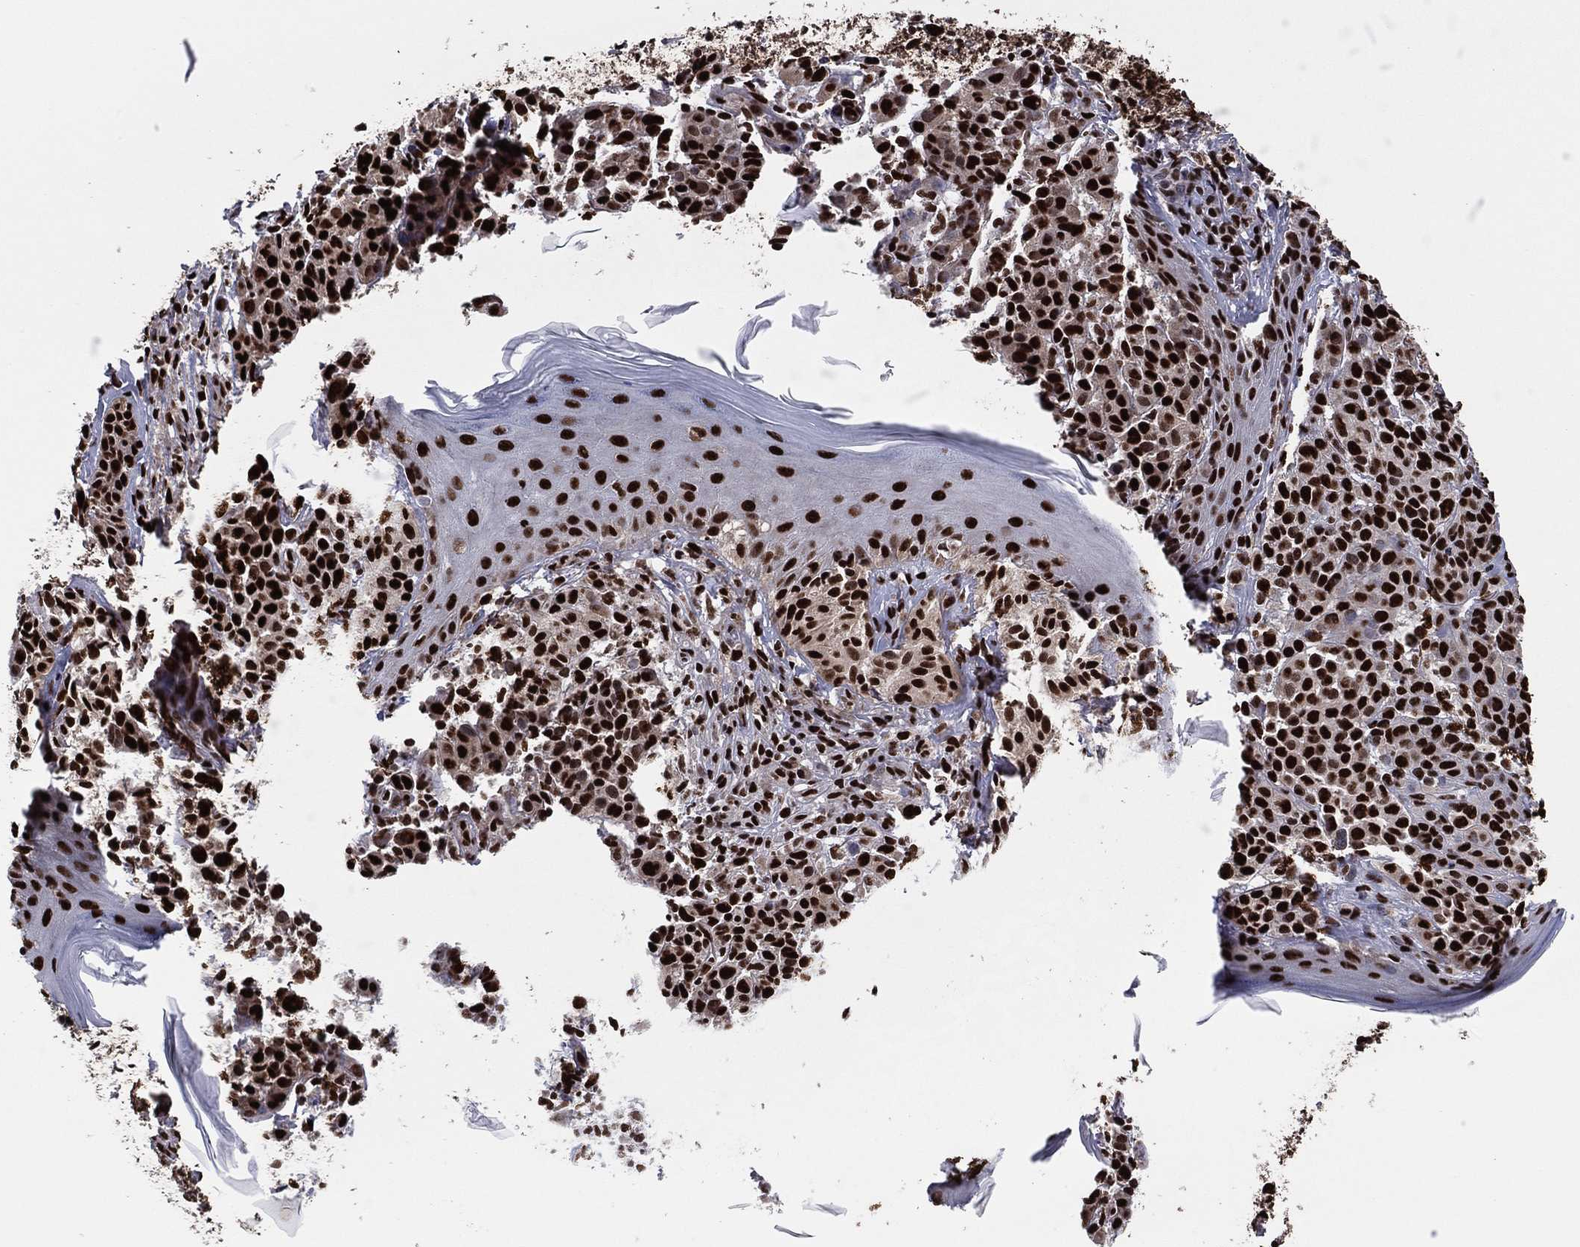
{"staining": {"intensity": "strong", "quantity": ">75%", "location": "nuclear"}, "tissue": "melanoma", "cell_type": "Tumor cells", "image_type": "cancer", "snomed": [{"axis": "morphology", "description": "Malignant melanoma, NOS"}, {"axis": "topography", "description": "Skin"}], "caption": "IHC image of malignant melanoma stained for a protein (brown), which demonstrates high levels of strong nuclear staining in about >75% of tumor cells.", "gene": "TP53BP1", "patient": {"sex": "male", "age": 79}}